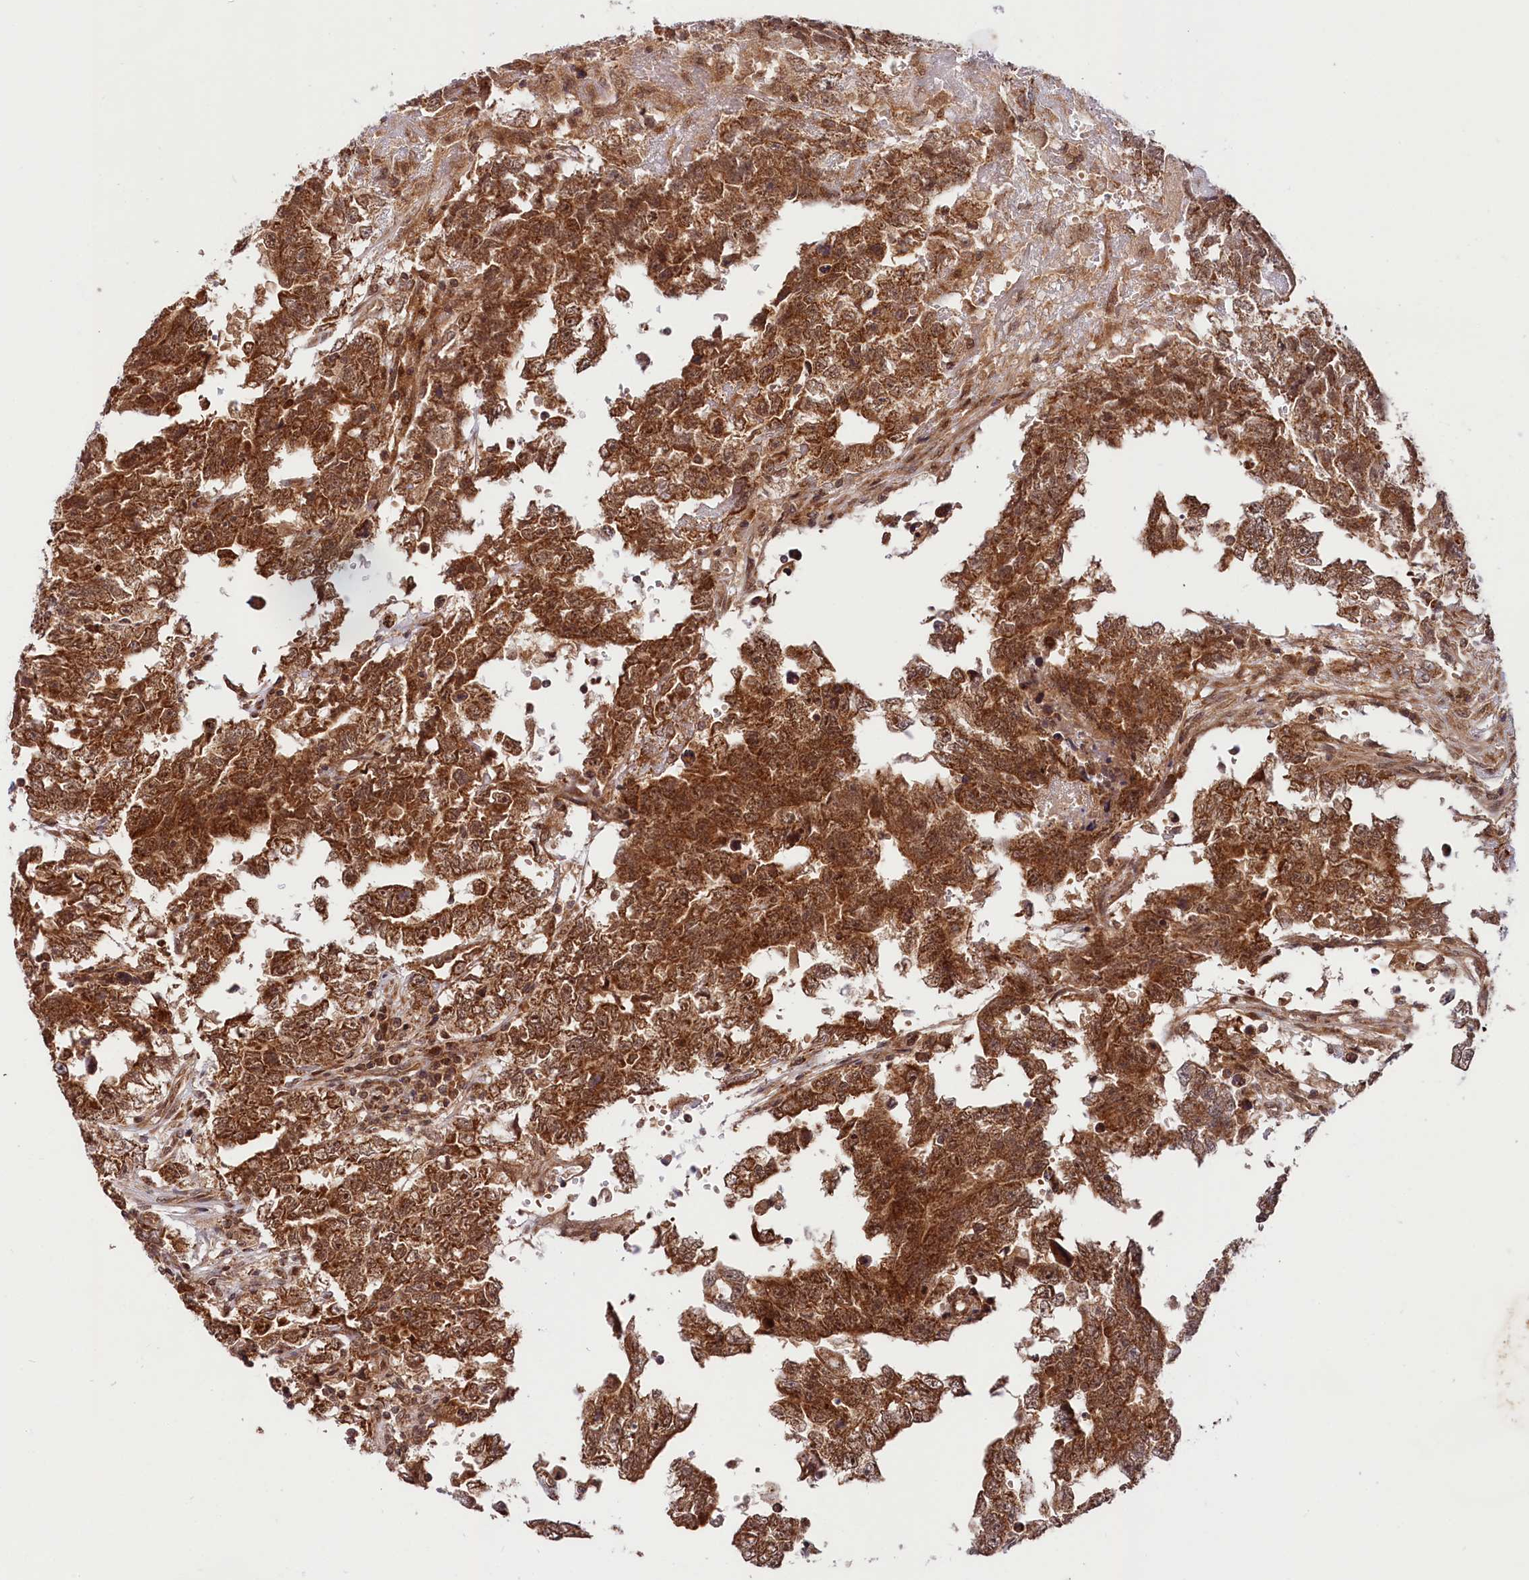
{"staining": {"intensity": "strong", "quantity": ">75%", "location": "cytoplasmic/membranous,nuclear"}, "tissue": "testis cancer", "cell_type": "Tumor cells", "image_type": "cancer", "snomed": [{"axis": "morphology", "description": "Carcinoma, Embryonal, NOS"}, {"axis": "topography", "description": "Testis"}], "caption": "There is high levels of strong cytoplasmic/membranous and nuclear positivity in tumor cells of testis embryonal carcinoma, as demonstrated by immunohistochemical staining (brown color).", "gene": "UBE3A", "patient": {"sex": "male", "age": 25}}